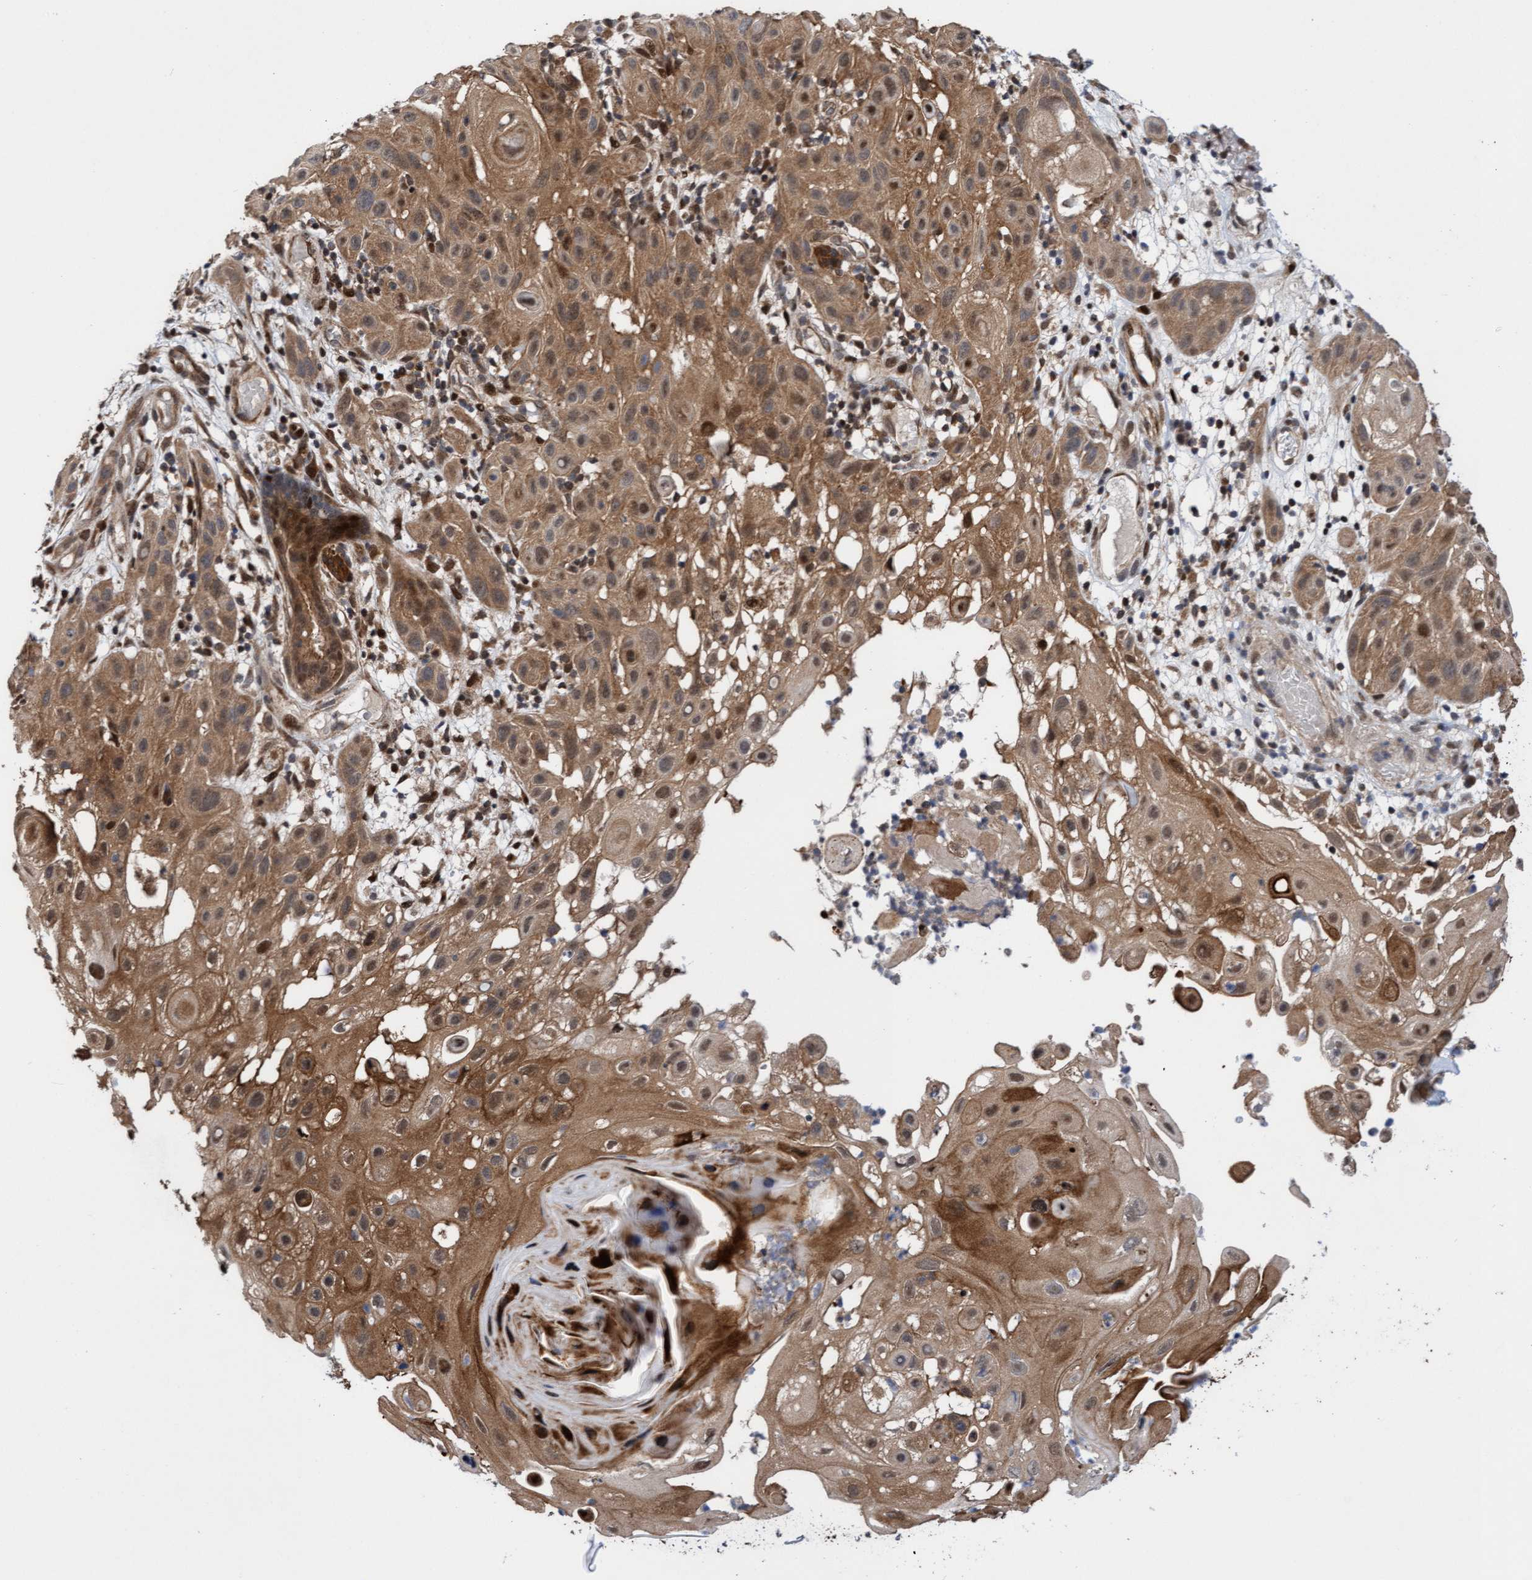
{"staining": {"intensity": "moderate", "quantity": ">75%", "location": "cytoplasmic/membranous"}, "tissue": "skin cancer", "cell_type": "Tumor cells", "image_type": "cancer", "snomed": [{"axis": "morphology", "description": "Squamous cell carcinoma, NOS"}, {"axis": "topography", "description": "Skin"}], "caption": "Human skin cancer (squamous cell carcinoma) stained for a protein (brown) reveals moderate cytoplasmic/membranous positive staining in approximately >75% of tumor cells.", "gene": "ITFG1", "patient": {"sex": "female", "age": 96}}